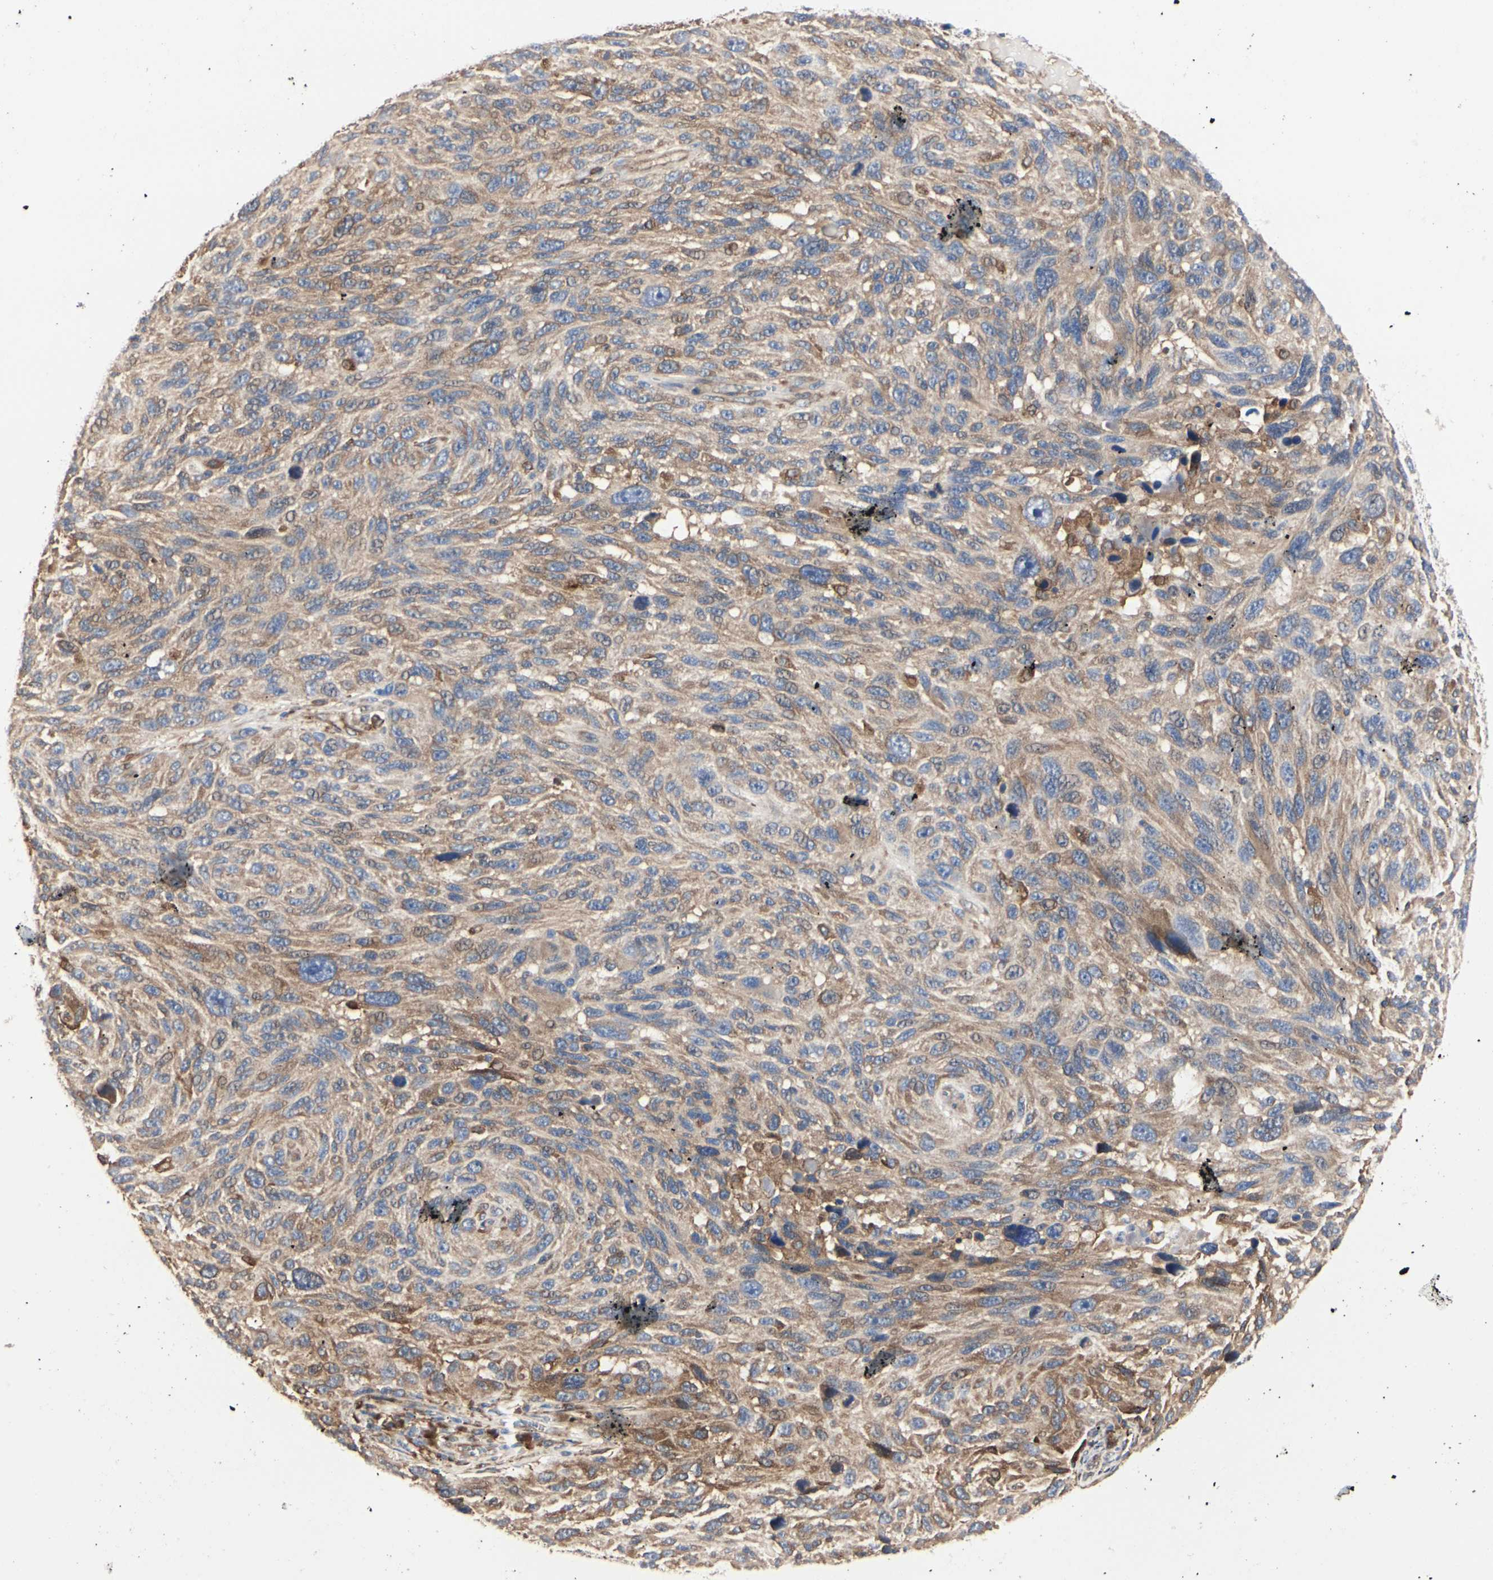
{"staining": {"intensity": "moderate", "quantity": ">75%", "location": "cytoplasmic/membranous"}, "tissue": "melanoma", "cell_type": "Tumor cells", "image_type": "cancer", "snomed": [{"axis": "morphology", "description": "Malignant melanoma, NOS"}, {"axis": "topography", "description": "Skin"}], "caption": "Malignant melanoma tissue displays moderate cytoplasmic/membranous positivity in approximately >75% of tumor cells", "gene": "C3orf52", "patient": {"sex": "male", "age": 53}}